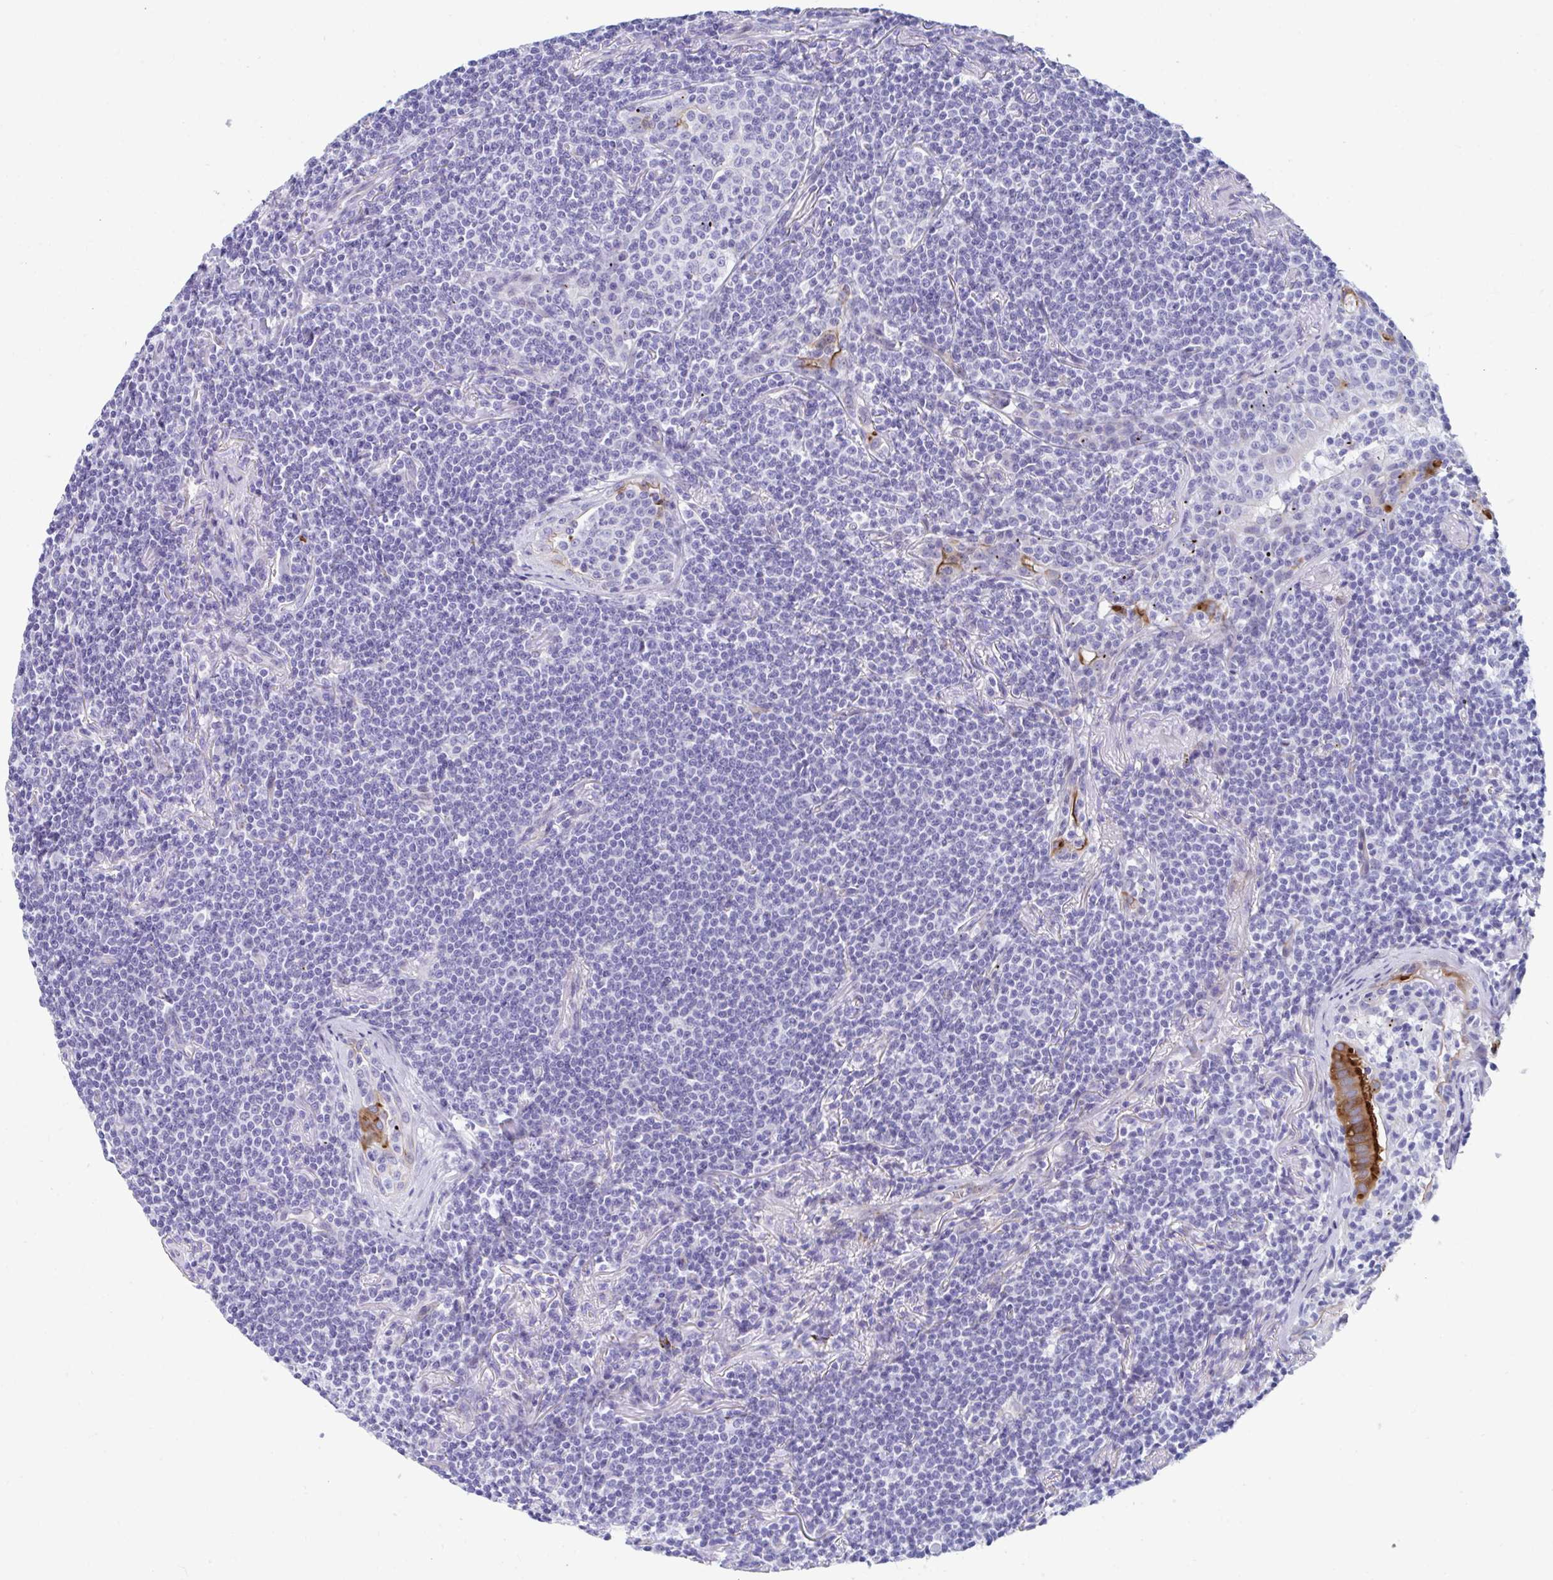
{"staining": {"intensity": "negative", "quantity": "none", "location": "none"}, "tissue": "lymphoma", "cell_type": "Tumor cells", "image_type": "cancer", "snomed": [{"axis": "morphology", "description": "Malignant lymphoma, non-Hodgkin's type, Low grade"}, {"axis": "topography", "description": "Lung"}], "caption": "This image is of low-grade malignant lymphoma, non-Hodgkin's type stained with immunohistochemistry (IHC) to label a protein in brown with the nuclei are counter-stained blue. There is no expression in tumor cells.", "gene": "TTC30B", "patient": {"sex": "female", "age": 71}}